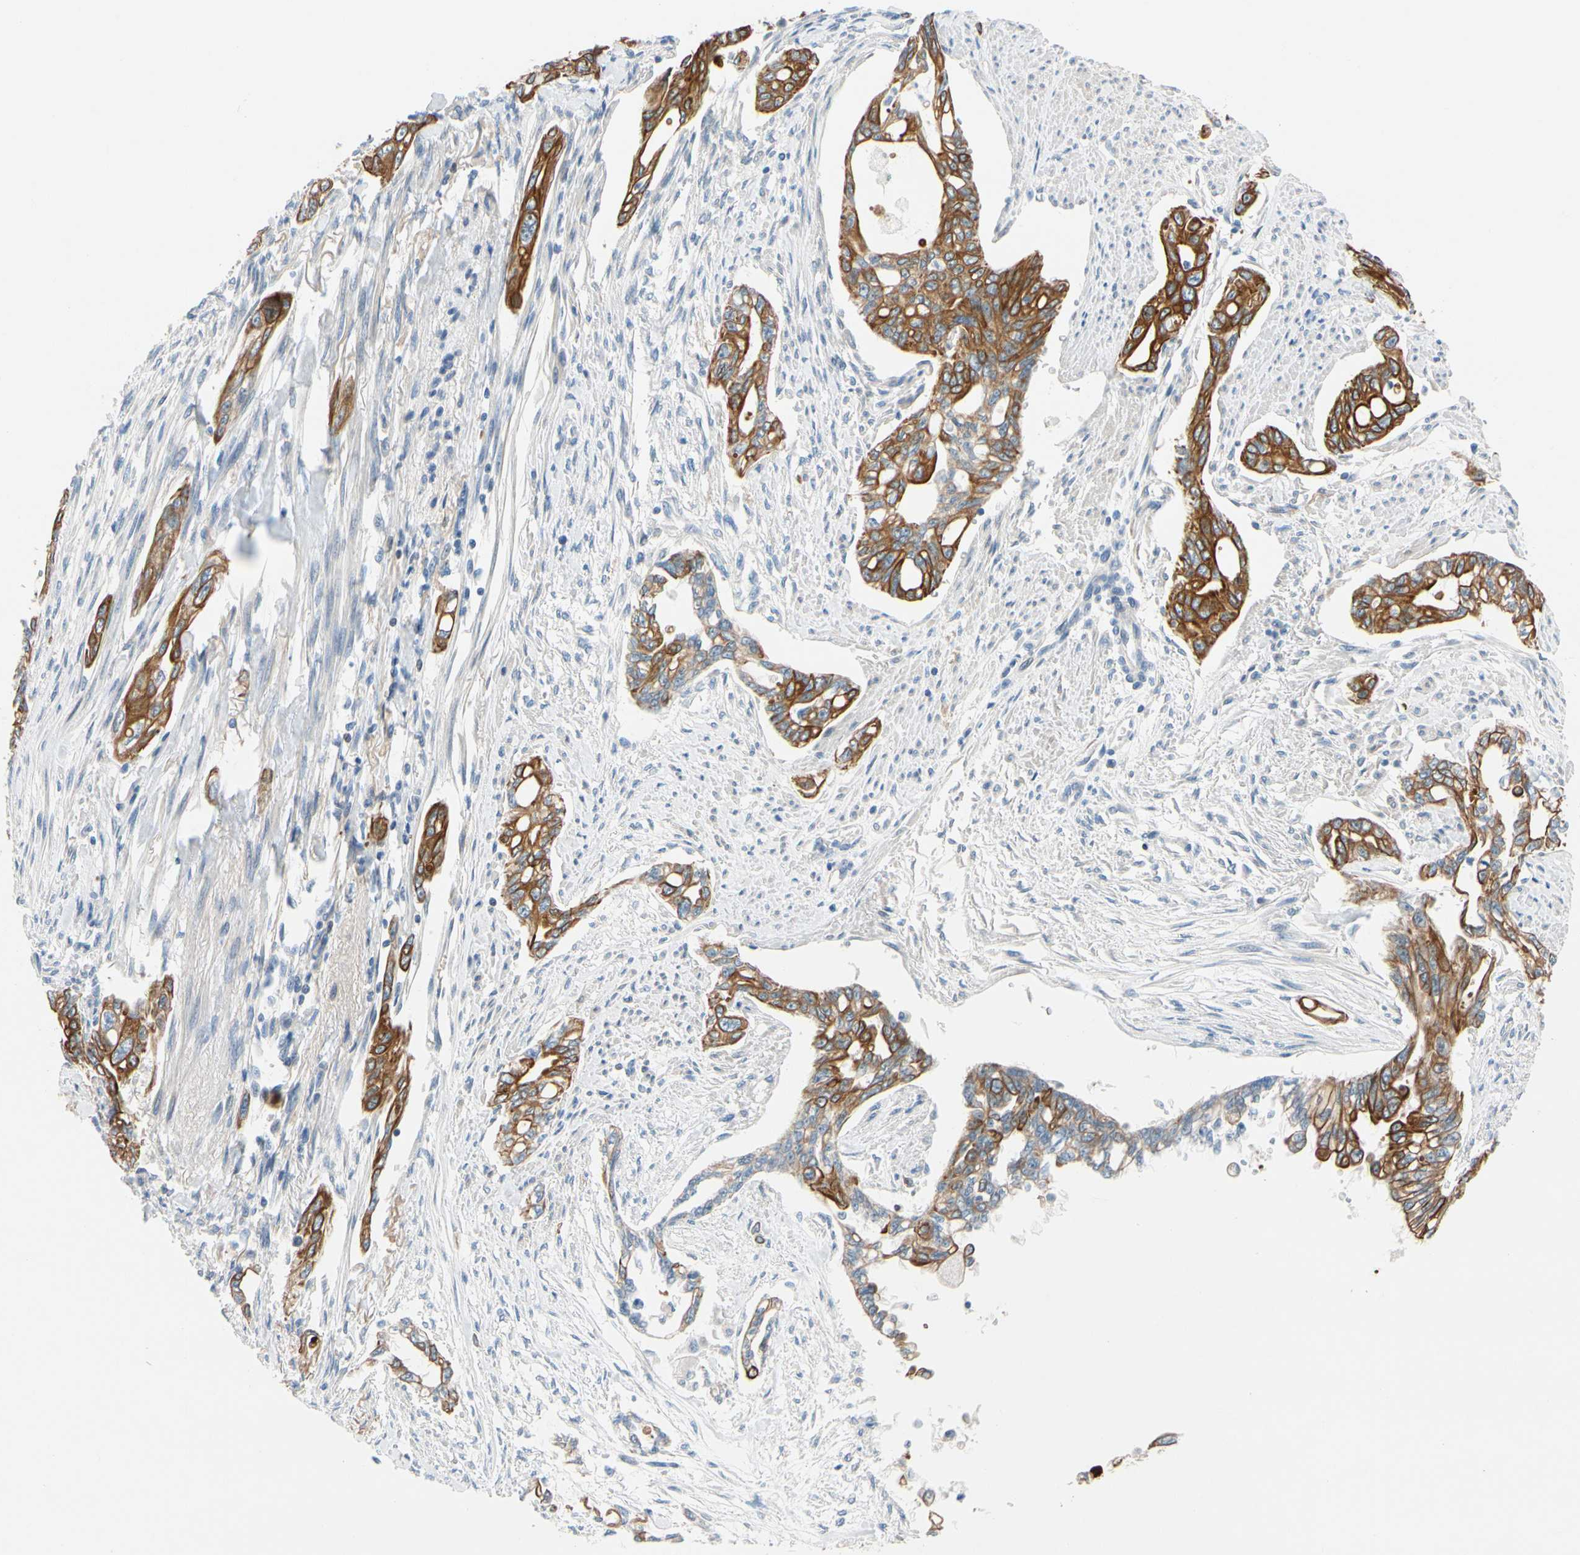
{"staining": {"intensity": "strong", "quantity": ">75%", "location": "cytoplasmic/membranous"}, "tissue": "pancreatic cancer", "cell_type": "Tumor cells", "image_type": "cancer", "snomed": [{"axis": "morphology", "description": "Normal tissue, NOS"}, {"axis": "topography", "description": "Pancreas"}], "caption": "The histopathology image reveals staining of pancreatic cancer, revealing strong cytoplasmic/membranous protein expression (brown color) within tumor cells.", "gene": "ZNF132", "patient": {"sex": "male", "age": 42}}